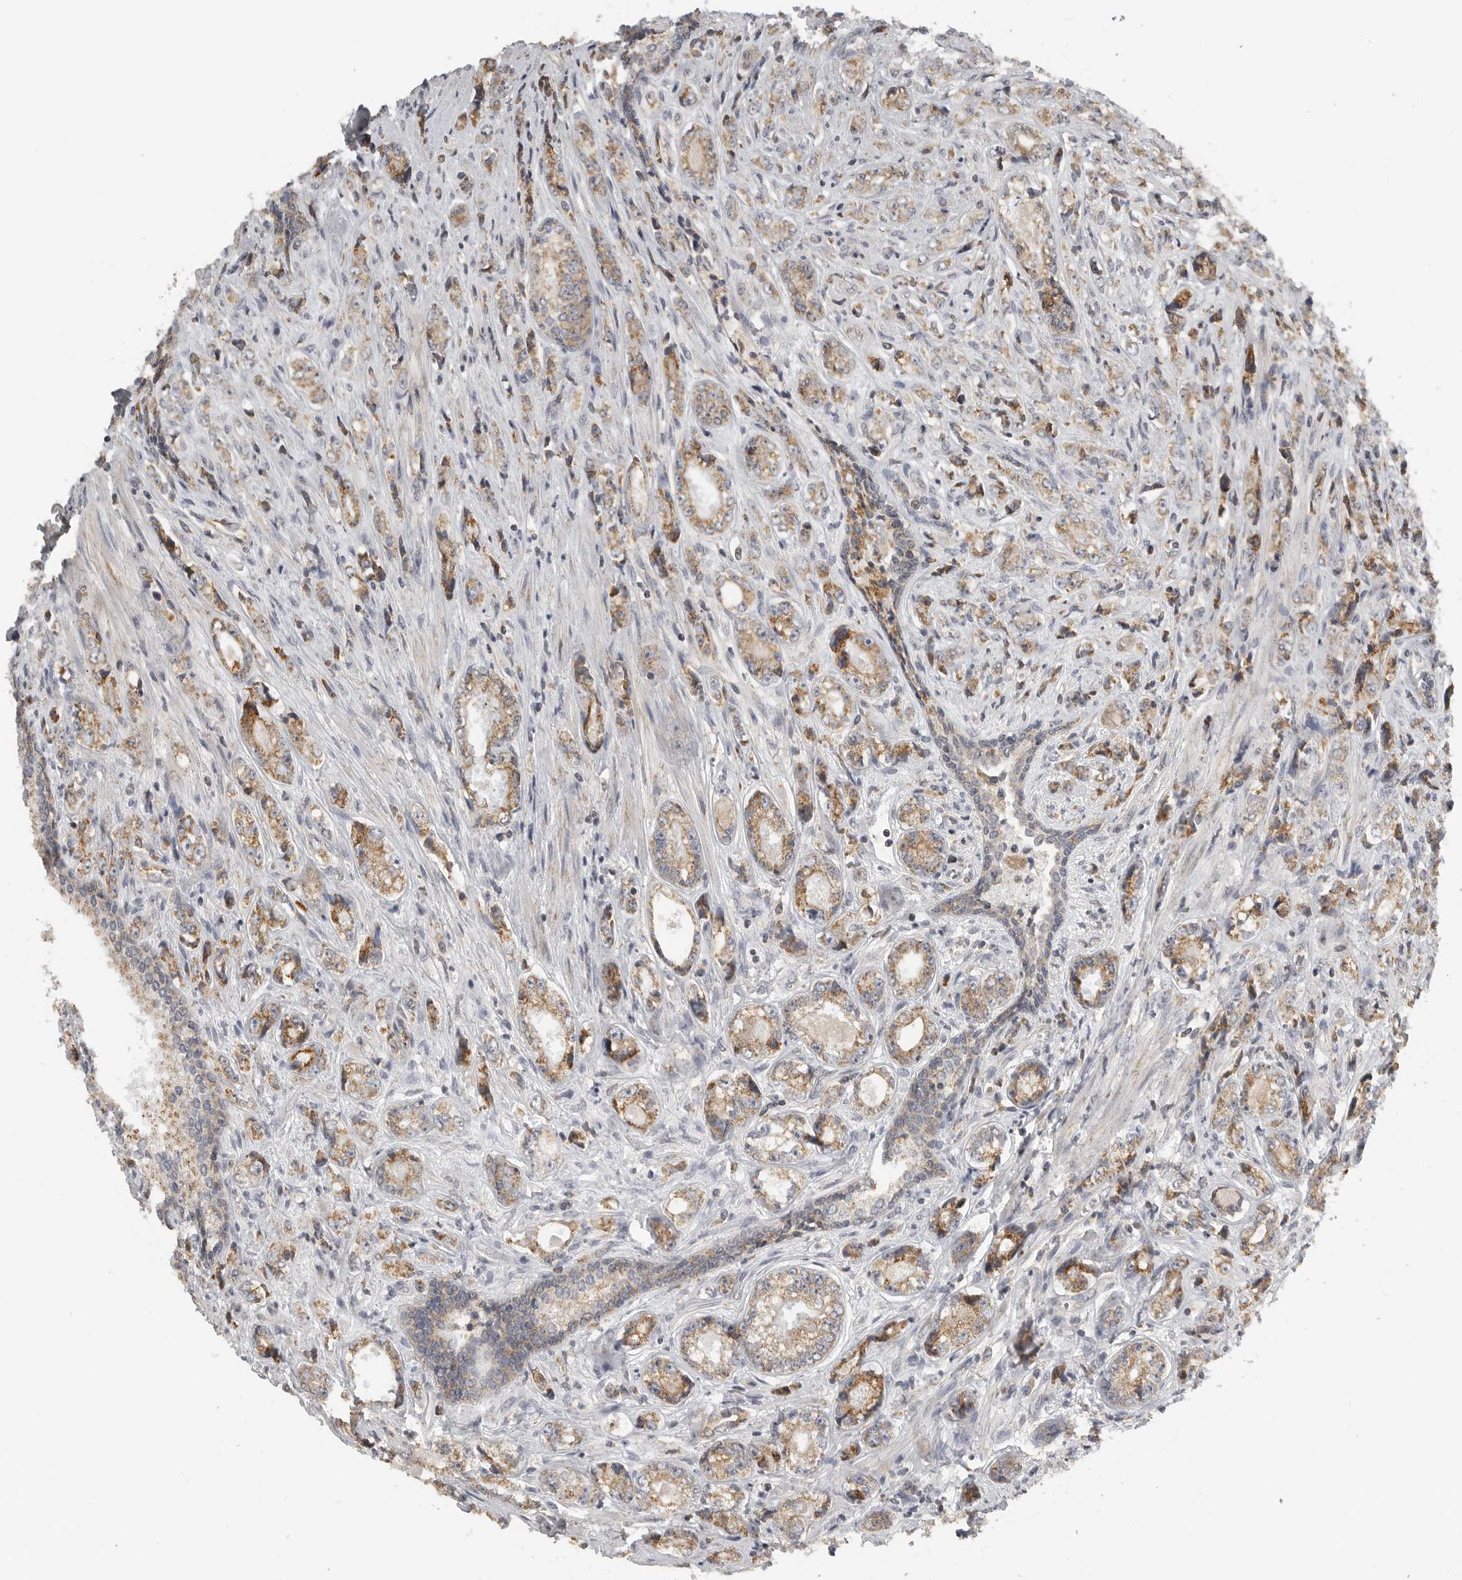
{"staining": {"intensity": "moderate", "quantity": ">75%", "location": "cytoplasmic/membranous"}, "tissue": "prostate cancer", "cell_type": "Tumor cells", "image_type": "cancer", "snomed": [{"axis": "morphology", "description": "Adenocarcinoma, High grade"}, {"axis": "topography", "description": "Prostate"}], "caption": "Protein staining by immunohistochemistry (IHC) reveals moderate cytoplasmic/membranous positivity in about >75% of tumor cells in prostate cancer.", "gene": "RXFP3", "patient": {"sex": "male", "age": 61}}